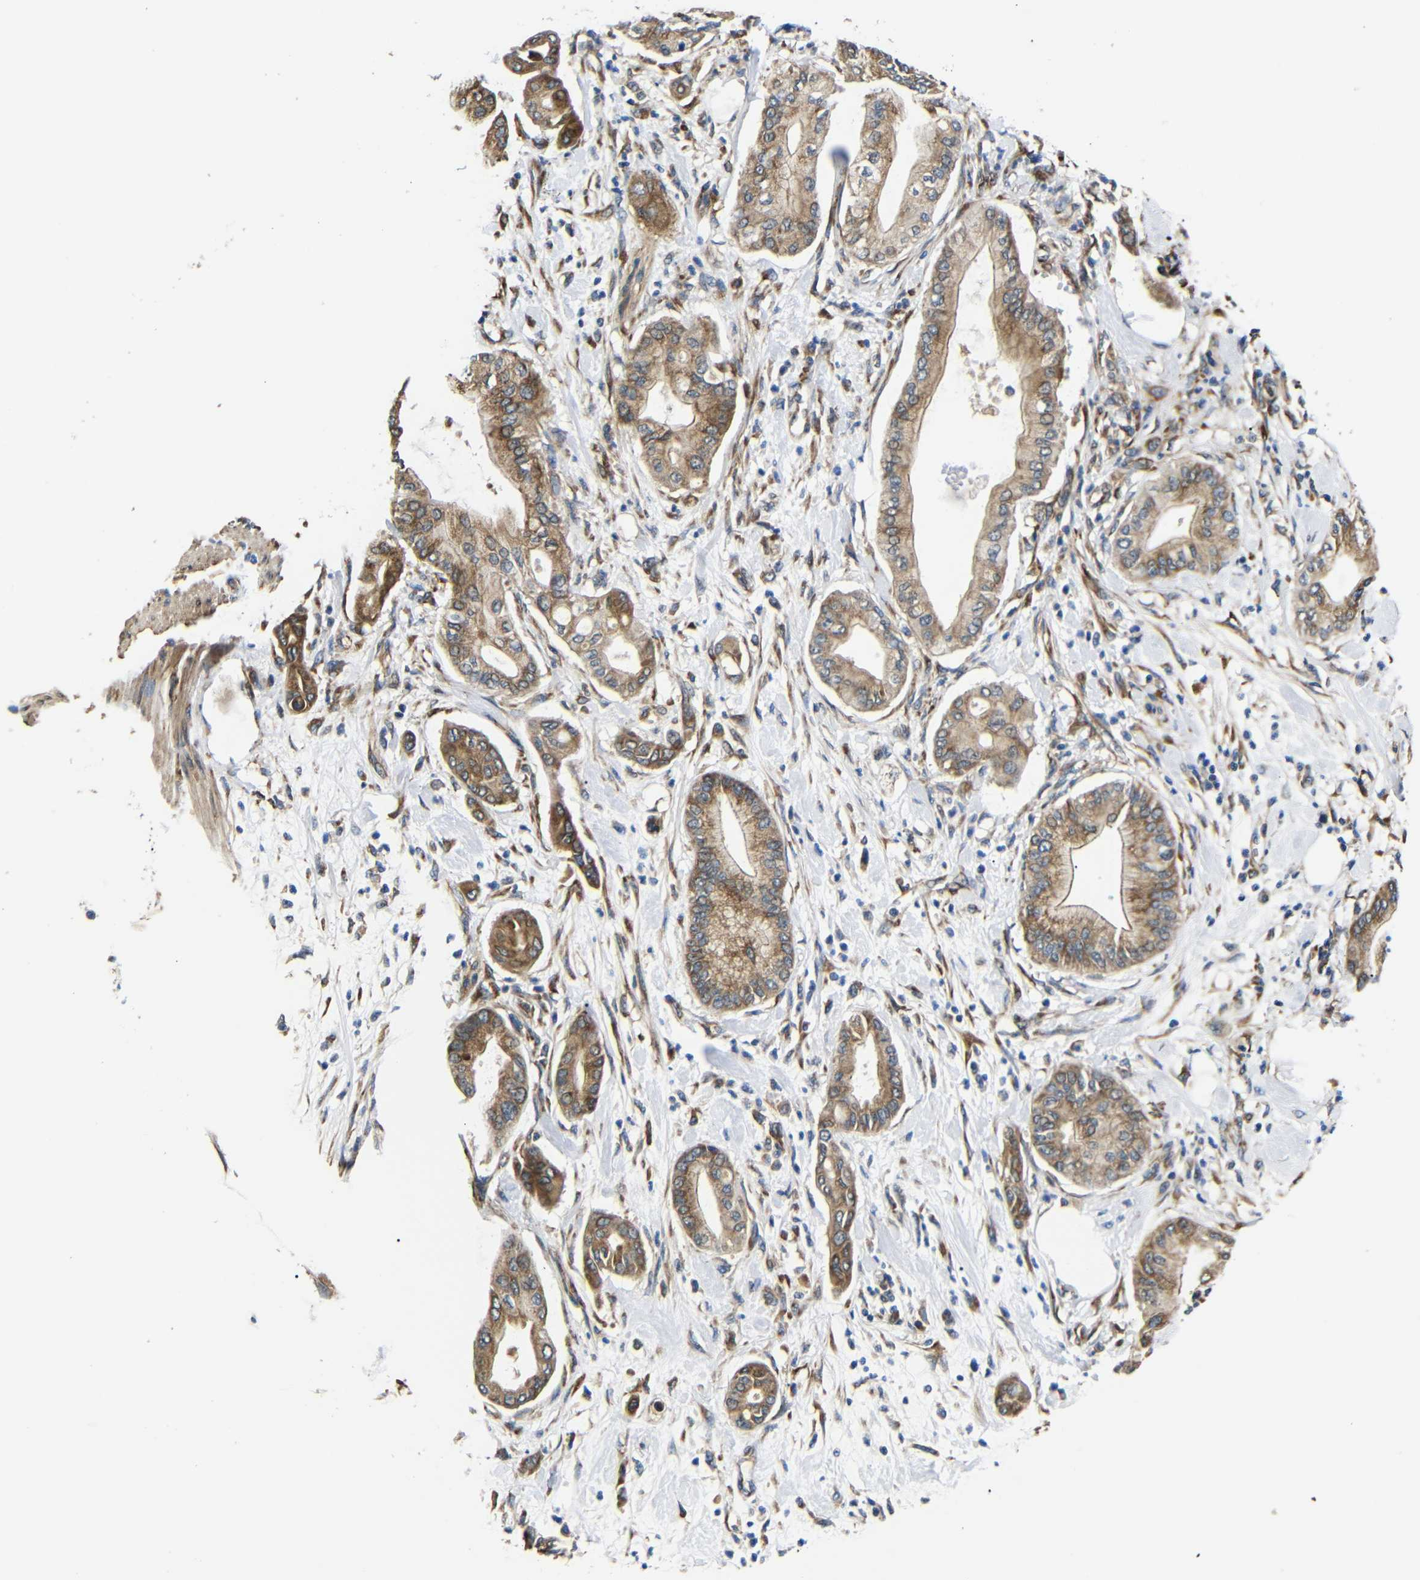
{"staining": {"intensity": "moderate", "quantity": ">75%", "location": "cytoplasmic/membranous"}, "tissue": "pancreatic cancer", "cell_type": "Tumor cells", "image_type": "cancer", "snomed": [{"axis": "morphology", "description": "Adenocarcinoma, NOS"}, {"axis": "morphology", "description": "Adenocarcinoma, metastatic, NOS"}, {"axis": "topography", "description": "Lymph node"}, {"axis": "topography", "description": "Pancreas"}, {"axis": "topography", "description": "Duodenum"}], "caption": "Protein staining by immunohistochemistry shows moderate cytoplasmic/membranous positivity in approximately >75% of tumor cells in pancreatic cancer.", "gene": "KANK4", "patient": {"sex": "female", "age": 64}}